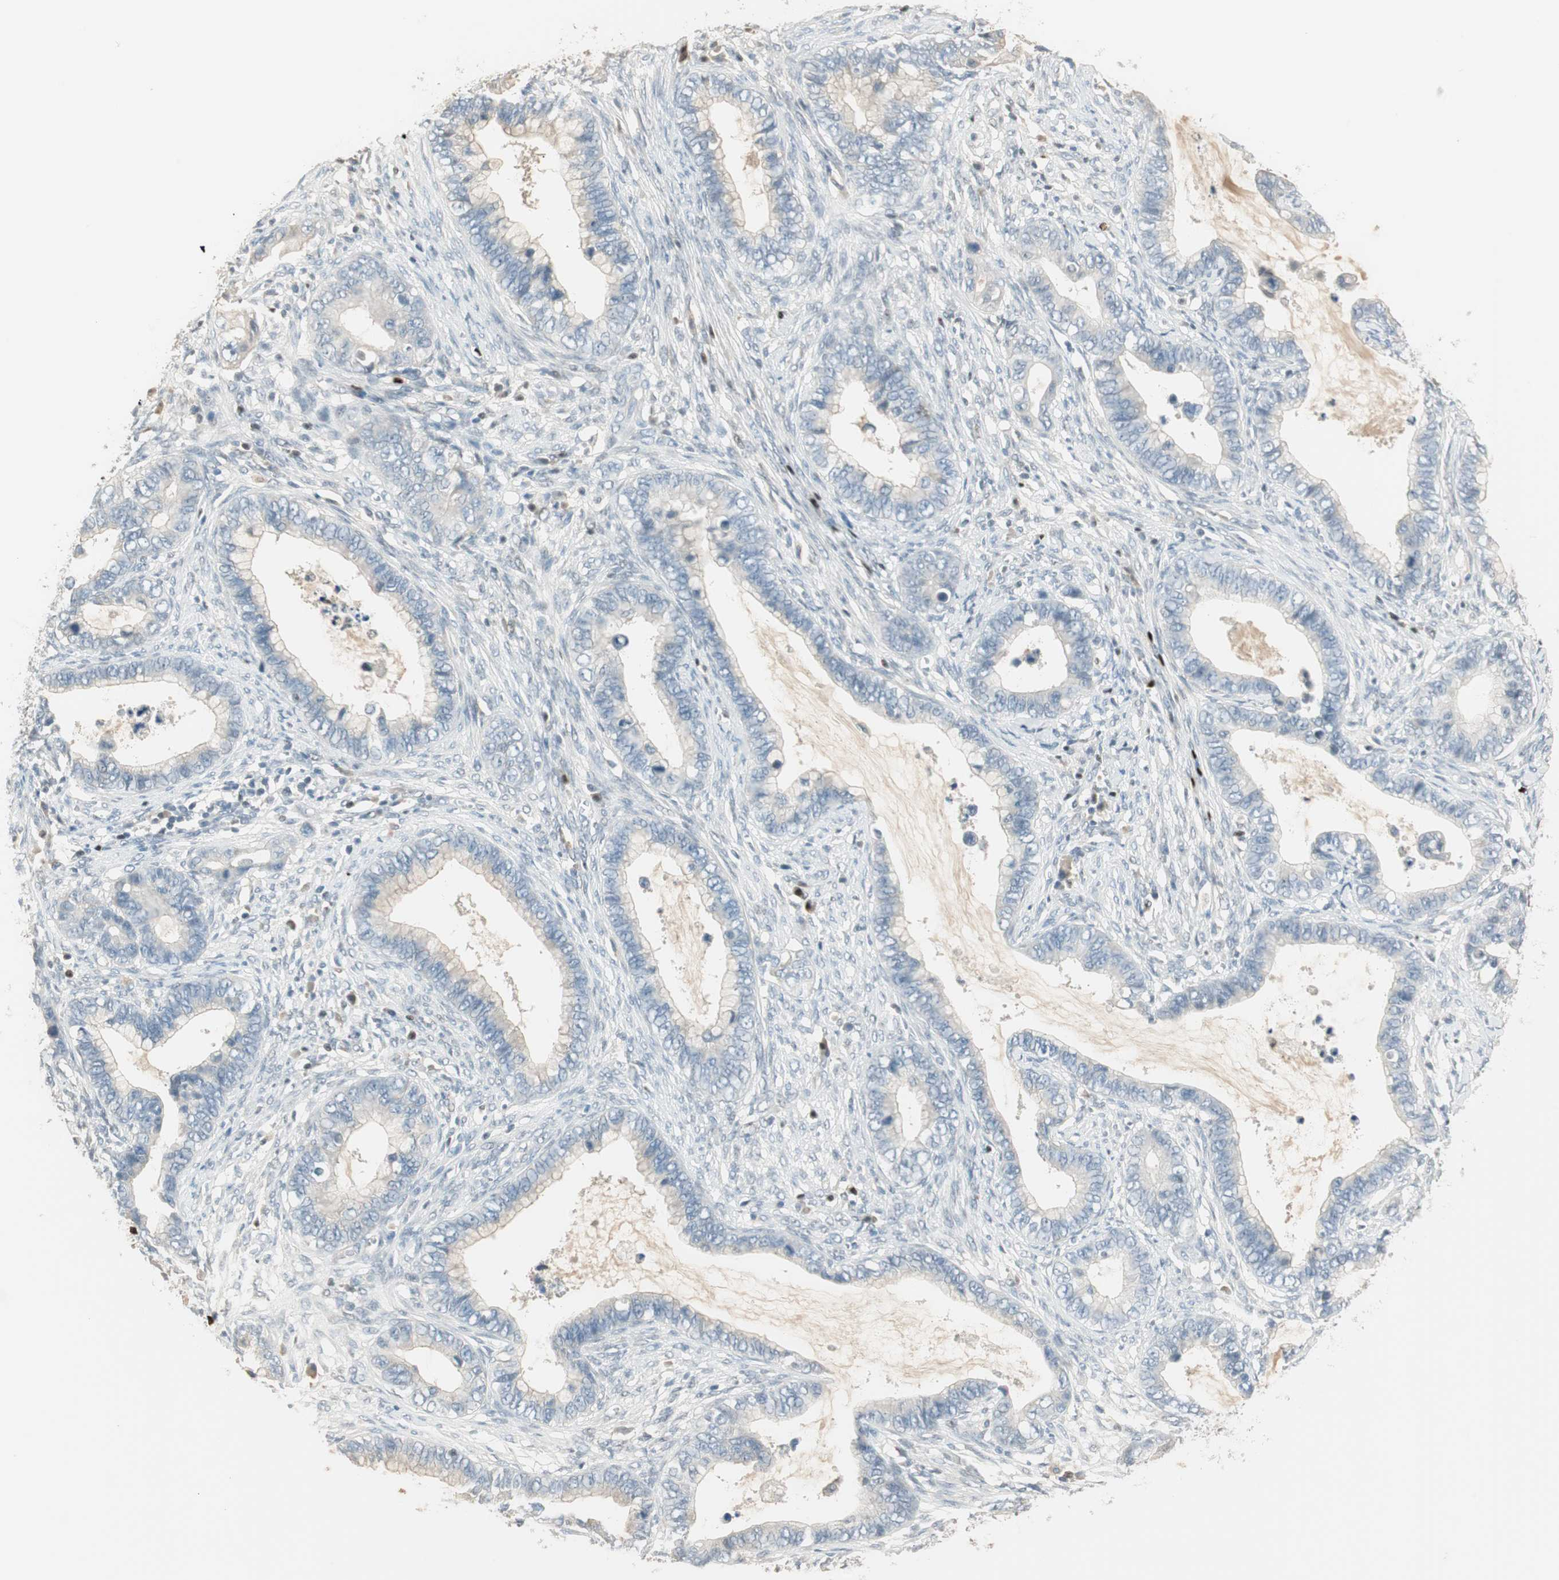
{"staining": {"intensity": "negative", "quantity": "none", "location": "none"}, "tissue": "cervical cancer", "cell_type": "Tumor cells", "image_type": "cancer", "snomed": [{"axis": "morphology", "description": "Adenocarcinoma, NOS"}, {"axis": "topography", "description": "Cervix"}], "caption": "Human cervical adenocarcinoma stained for a protein using IHC exhibits no positivity in tumor cells.", "gene": "RUNX2", "patient": {"sex": "female", "age": 44}}